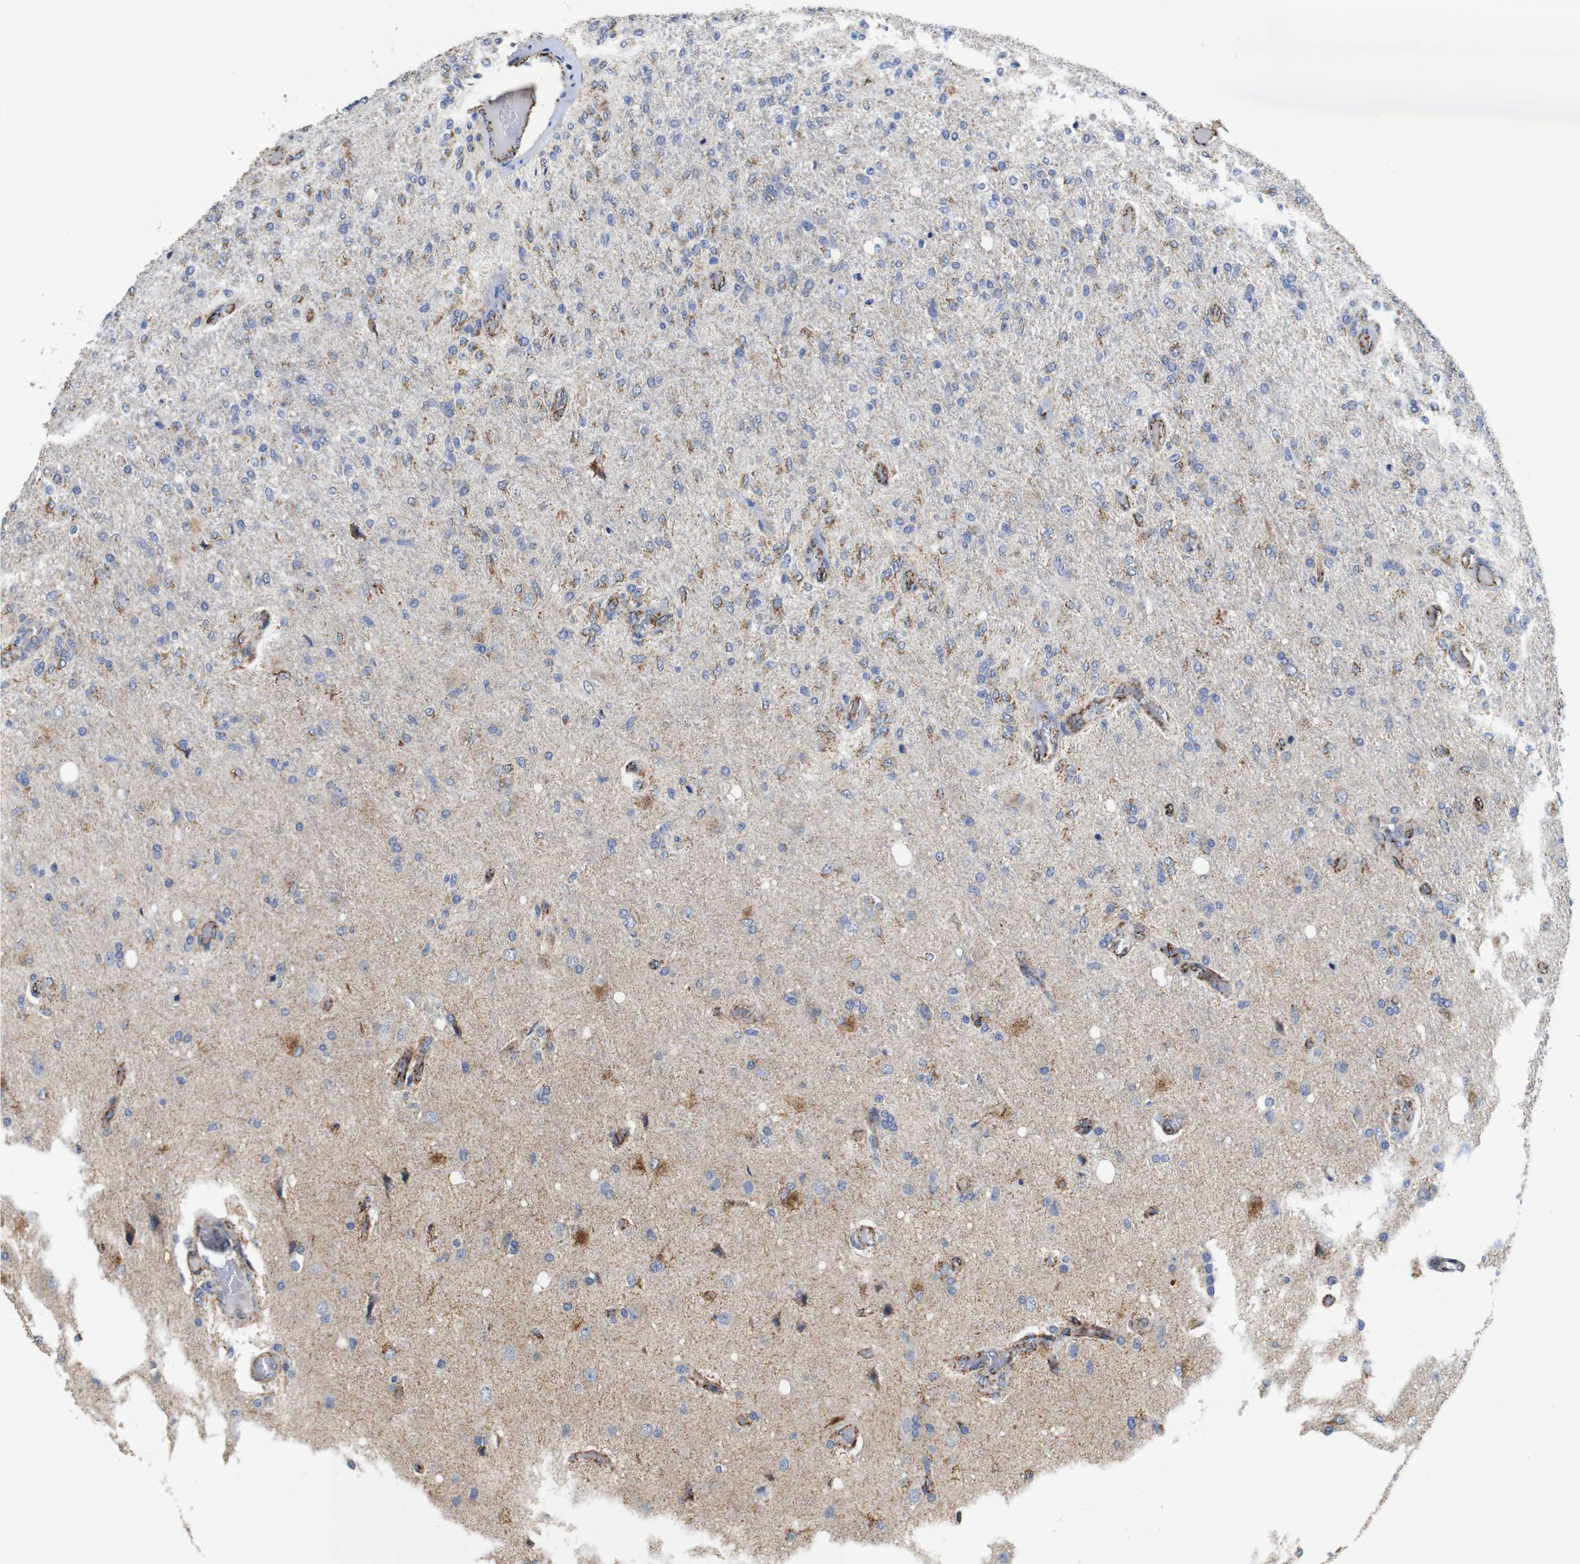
{"staining": {"intensity": "moderate", "quantity": "25%-75%", "location": "cytoplasmic/membranous"}, "tissue": "glioma", "cell_type": "Tumor cells", "image_type": "cancer", "snomed": [{"axis": "morphology", "description": "Normal tissue, NOS"}, {"axis": "morphology", "description": "Glioma, malignant, High grade"}, {"axis": "topography", "description": "Cerebral cortex"}], "caption": "Immunohistochemical staining of high-grade glioma (malignant) exhibits medium levels of moderate cytoplasmic/membranous expression in approximately 25%-75% of tumor cells.", "gene": "MAOA", "patient": {"sex": "male", "age": 77}}